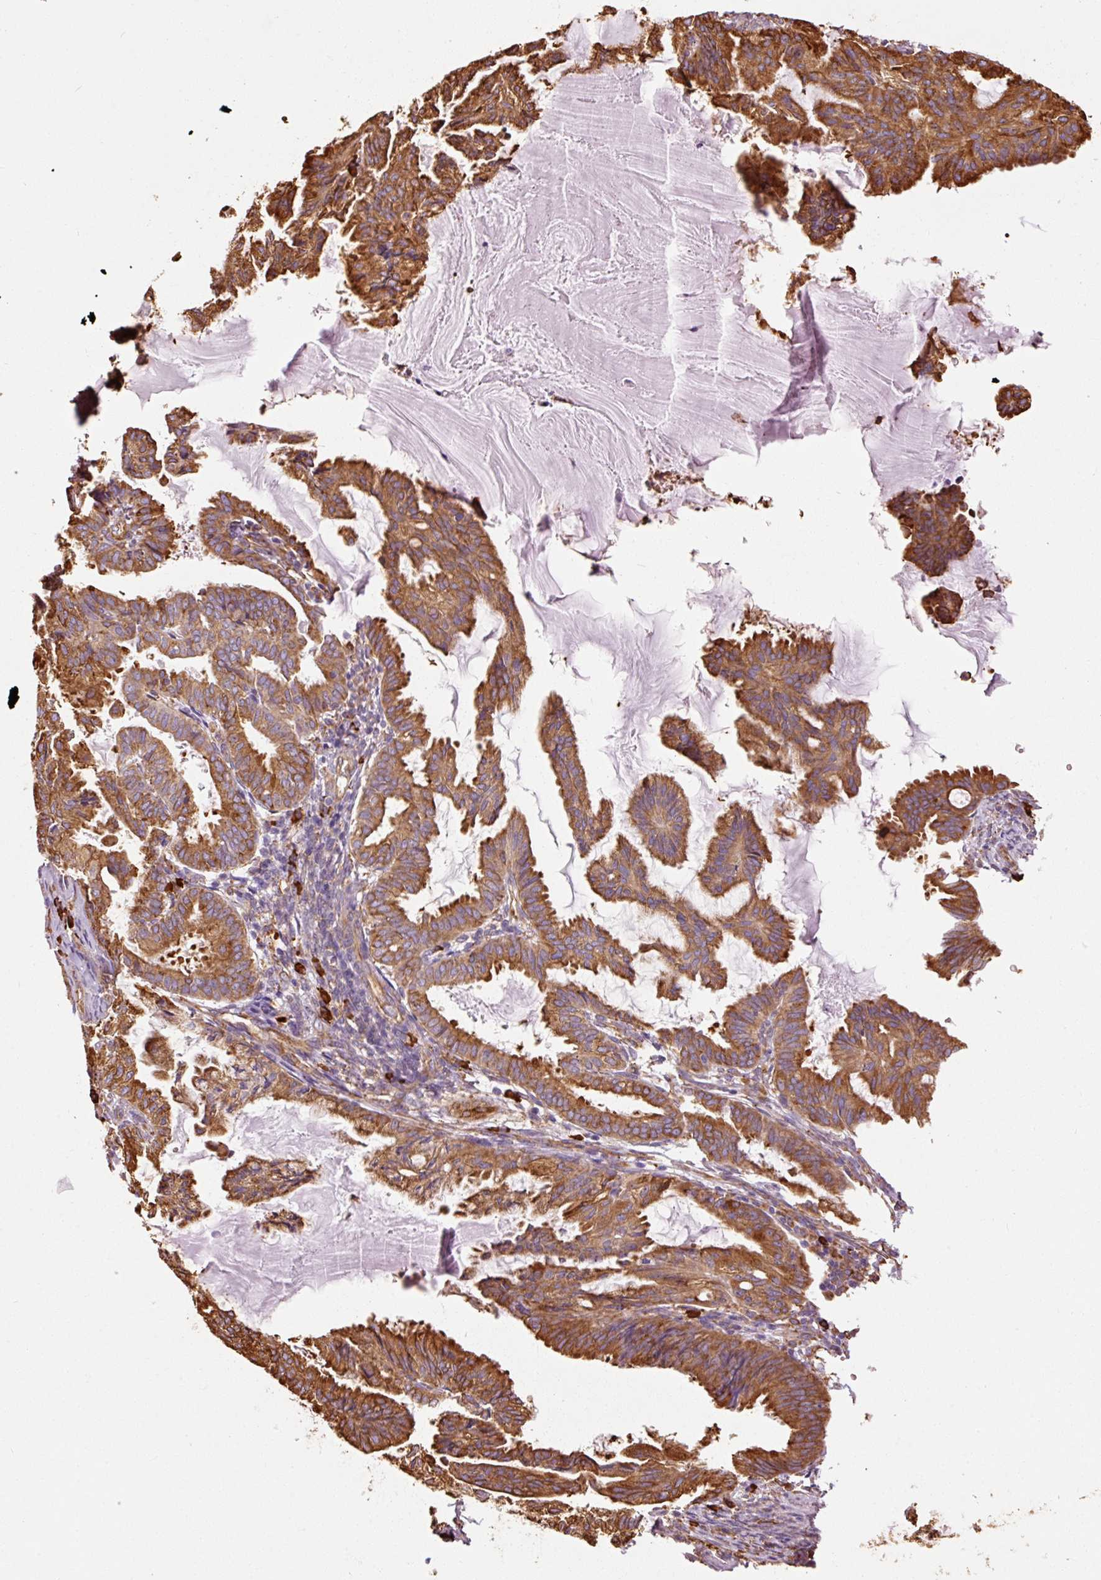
{"staining": {"intensity": "strong", "quantity": ">75%", "location": "cytoplasmic/membranous"}, "tissue": "endometrial cancer", "cell_type": "Tumor cells", "image_type": "cancer", "snomed": [{"axis": "morphology", "description": "Adenocarcinoma, NOS"}, {"axis": "topography", "description": "Endometrium"}], "caption": "The immunohistochemical stain highlights strong cytoplasmic/membranous expression in tumor cells of endometrial cancer (adenocarcinoma) tissue.", "gene": "KLC1", "patient": {"sex": "female", "age": 86}}